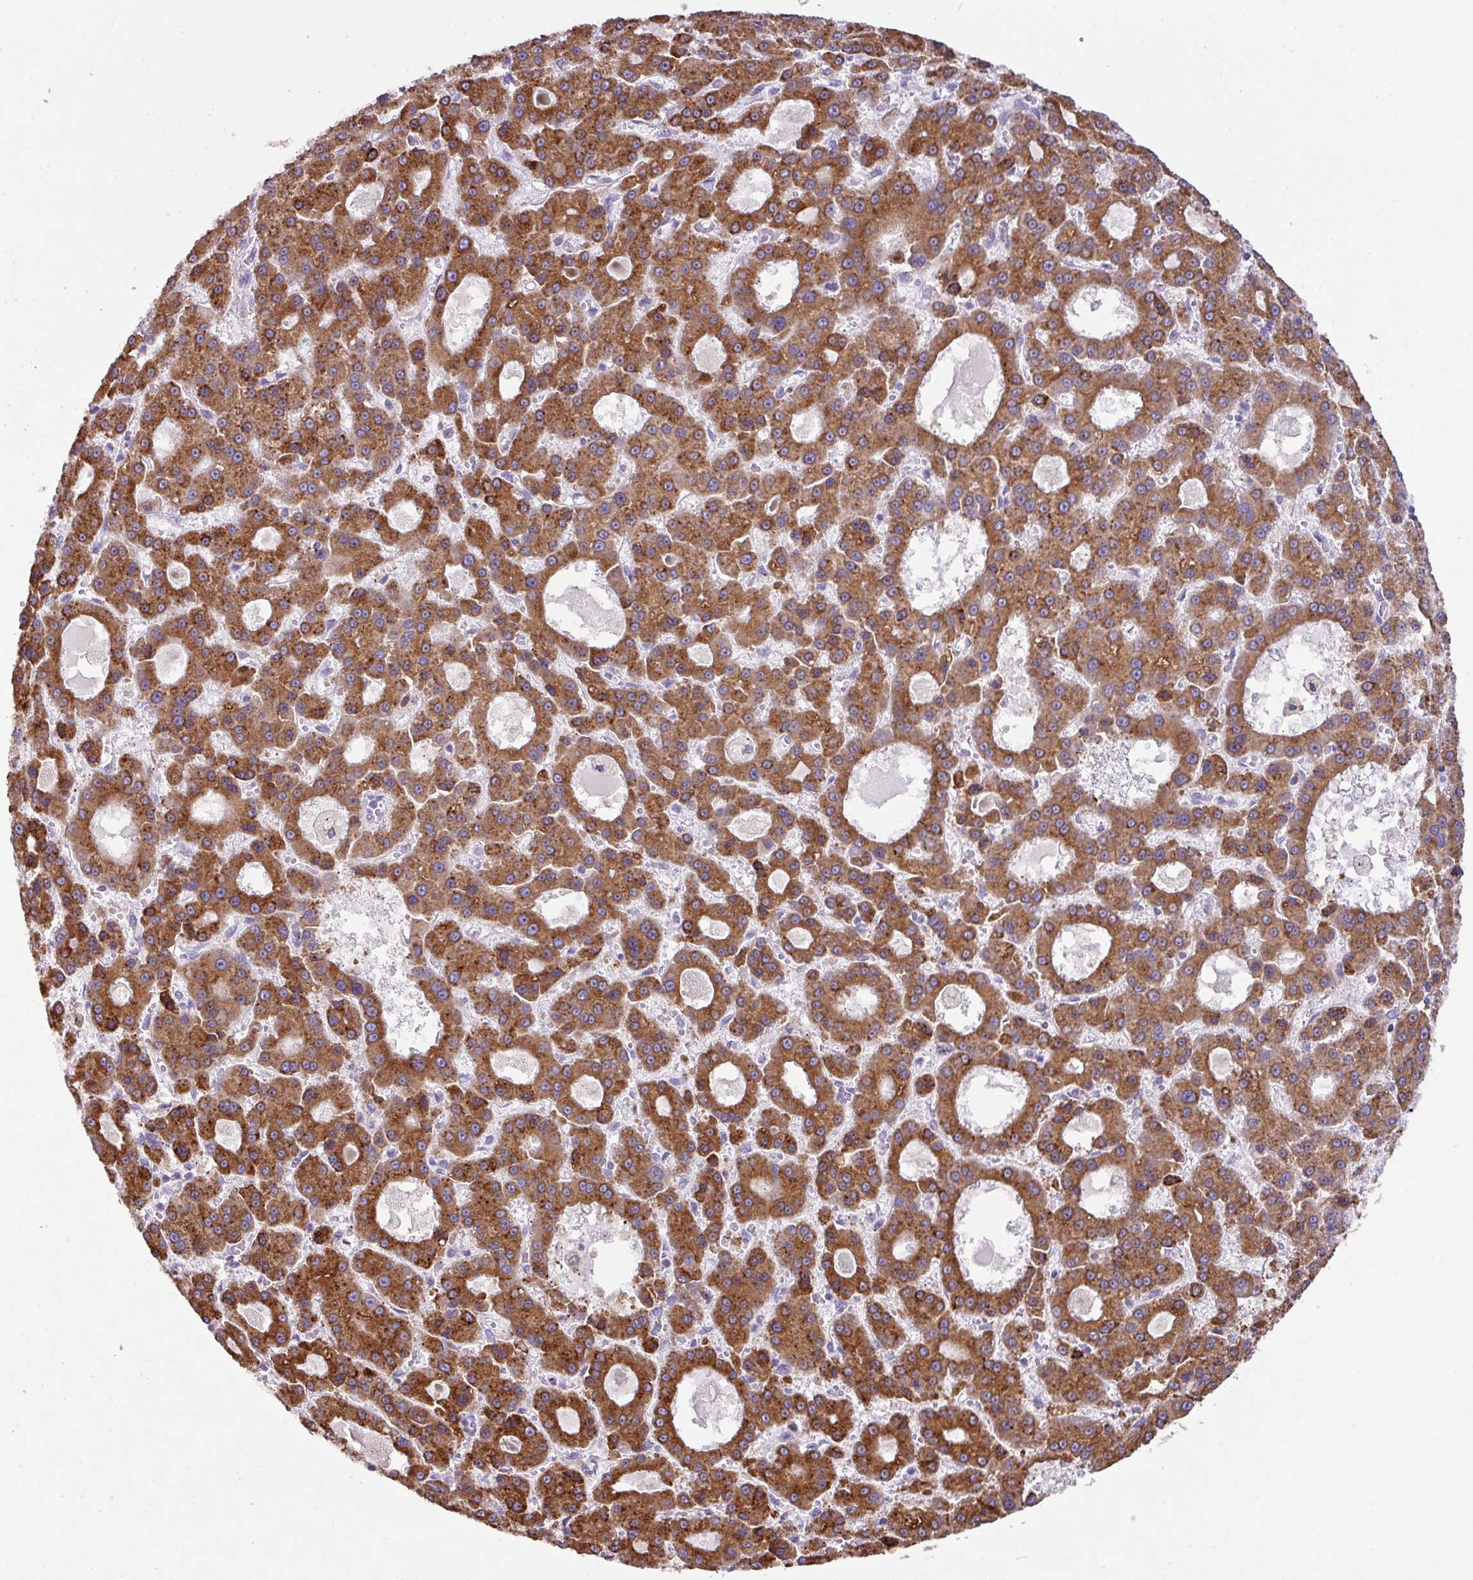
{"staining": {"intensity": "strong", "quantity": ">75%", "location": "cytoplasmic/membranous"}, "tissue": "liver cancer", "cell_type": "Tumor cells", "image_type": "cancer", "snomed": [{"axis": "morphology", "description": "Carcinoma, Hepatocellular, NOS"}, {"axis": "topography", "description": "Liver"}], "caption": "The immunohistochemical stain highlights strong cytoplasmic/membranous positivity in tumor cells of hepatocellular carcinoma (liver) tissue.", "gene": "RGS21", "patient": {"sex": "male", "age": 70}}